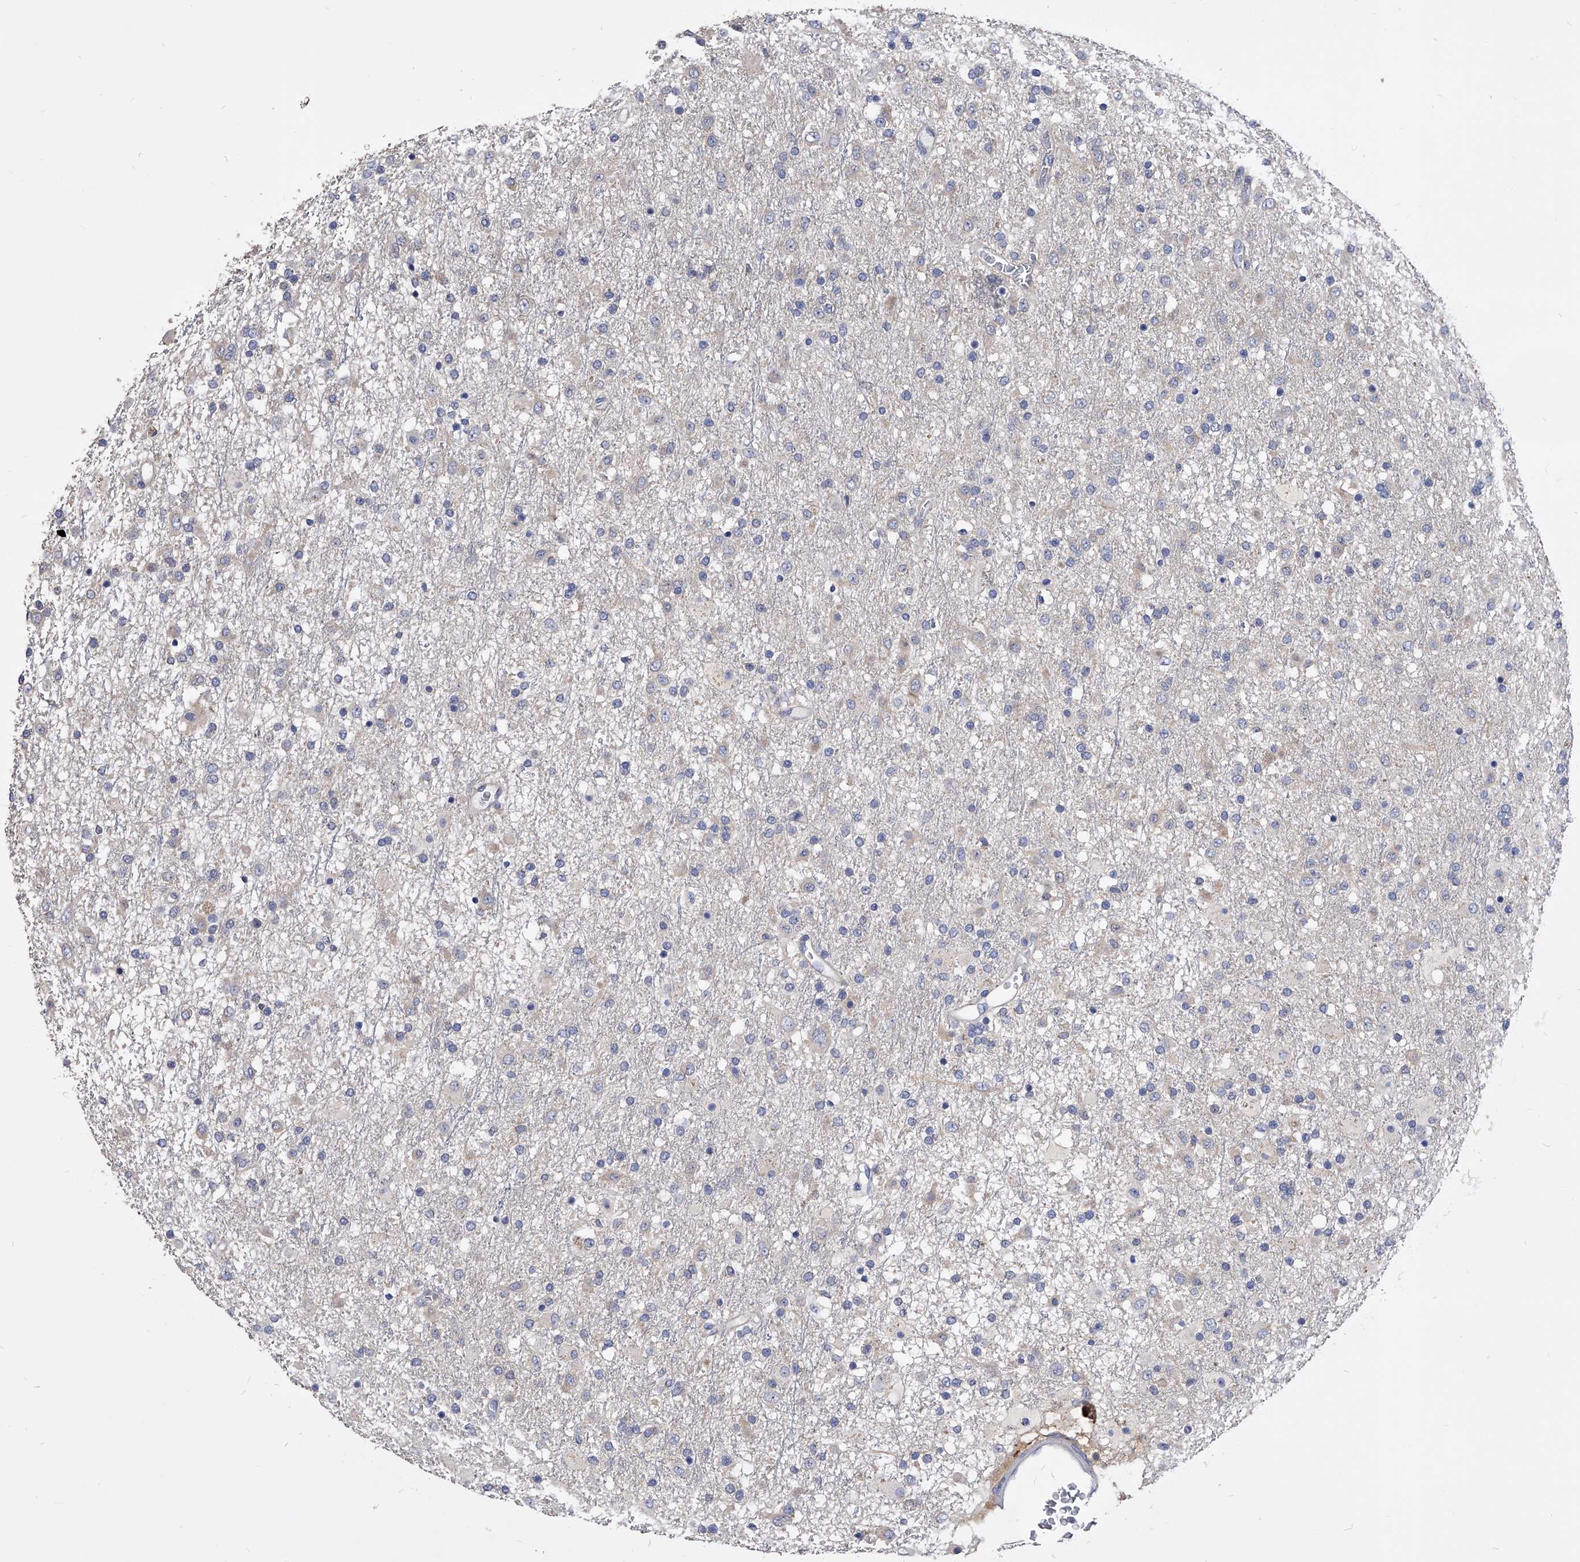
{"staining": {"intensity": "negative", "quantity": "none", "location": "none"}, "tissue": "glioma", "cell_type": "Tumor cells", "image_type": "cancer", "snomed": [{"axis": "morphology", "description": "Glioma, malignant, Low grade"}, {"axis": "topography", "description": "Brain"}], "caption": "Histopathology image shows no protein expression in tumor cells of malignant glioma (low-grade) tissue.", "gene": "APEH", "patient": {"sex": "male", "age": 65}}